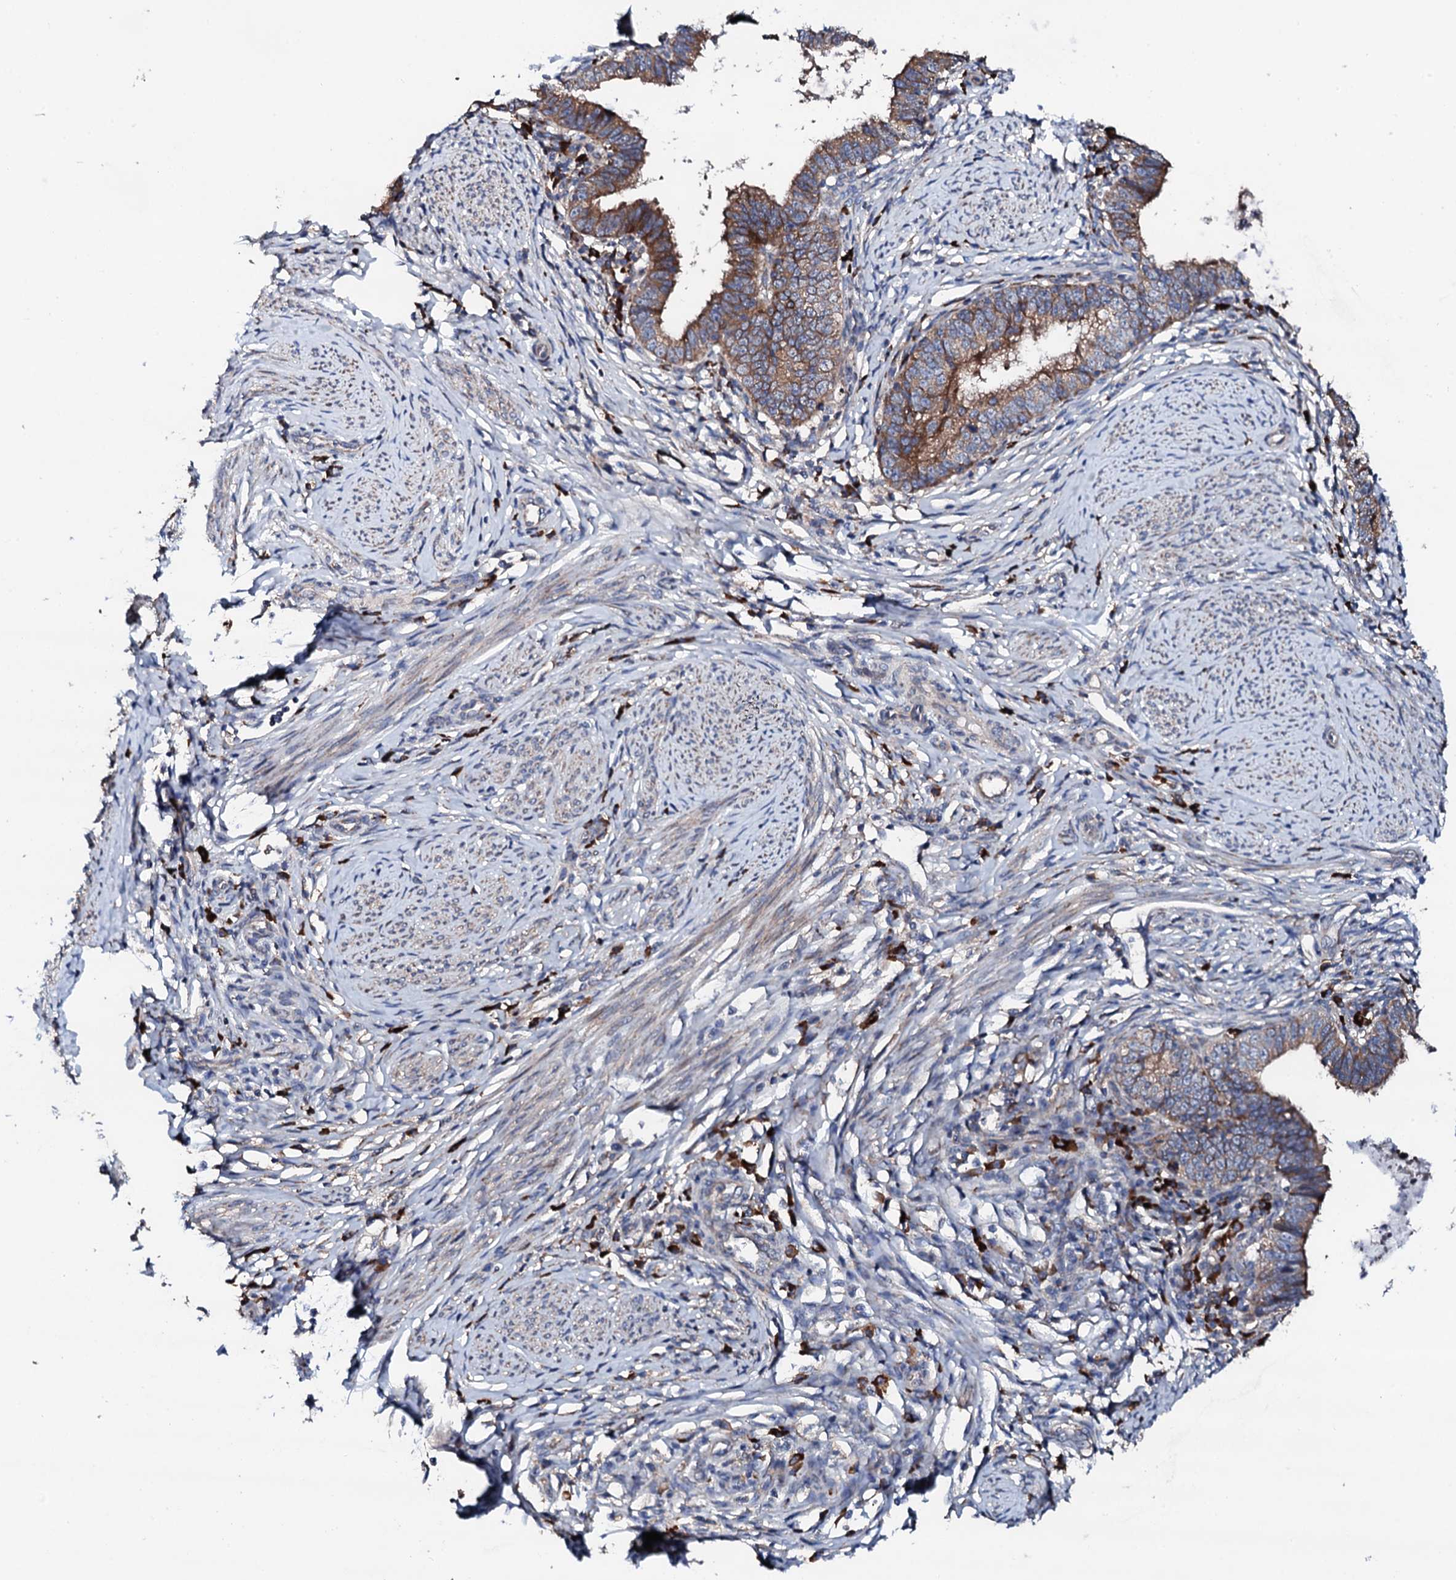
{"staining": {"intensity": "strong", "quantity": "25%-75%", "location": "cytoplasmic/membranous"}, "tissue": "cervical cancer", "cell_type": "Tumor cells", "image_type": "cancer", "snomed": [{"axis": "morphology", "description": "Adenocarcinoma, NOS"}, {"axis": "topography", "description": "Cervix"}], "caption": "A high-resolution histopathology image shows immunohistochemistry staining of cervical cancer, which displays strong cytoplasmic/membranous staining in approximately 25%-75% of tumor cells.", "gene": "LIPT2", "patient": {"sex": "female", "age": 36}}